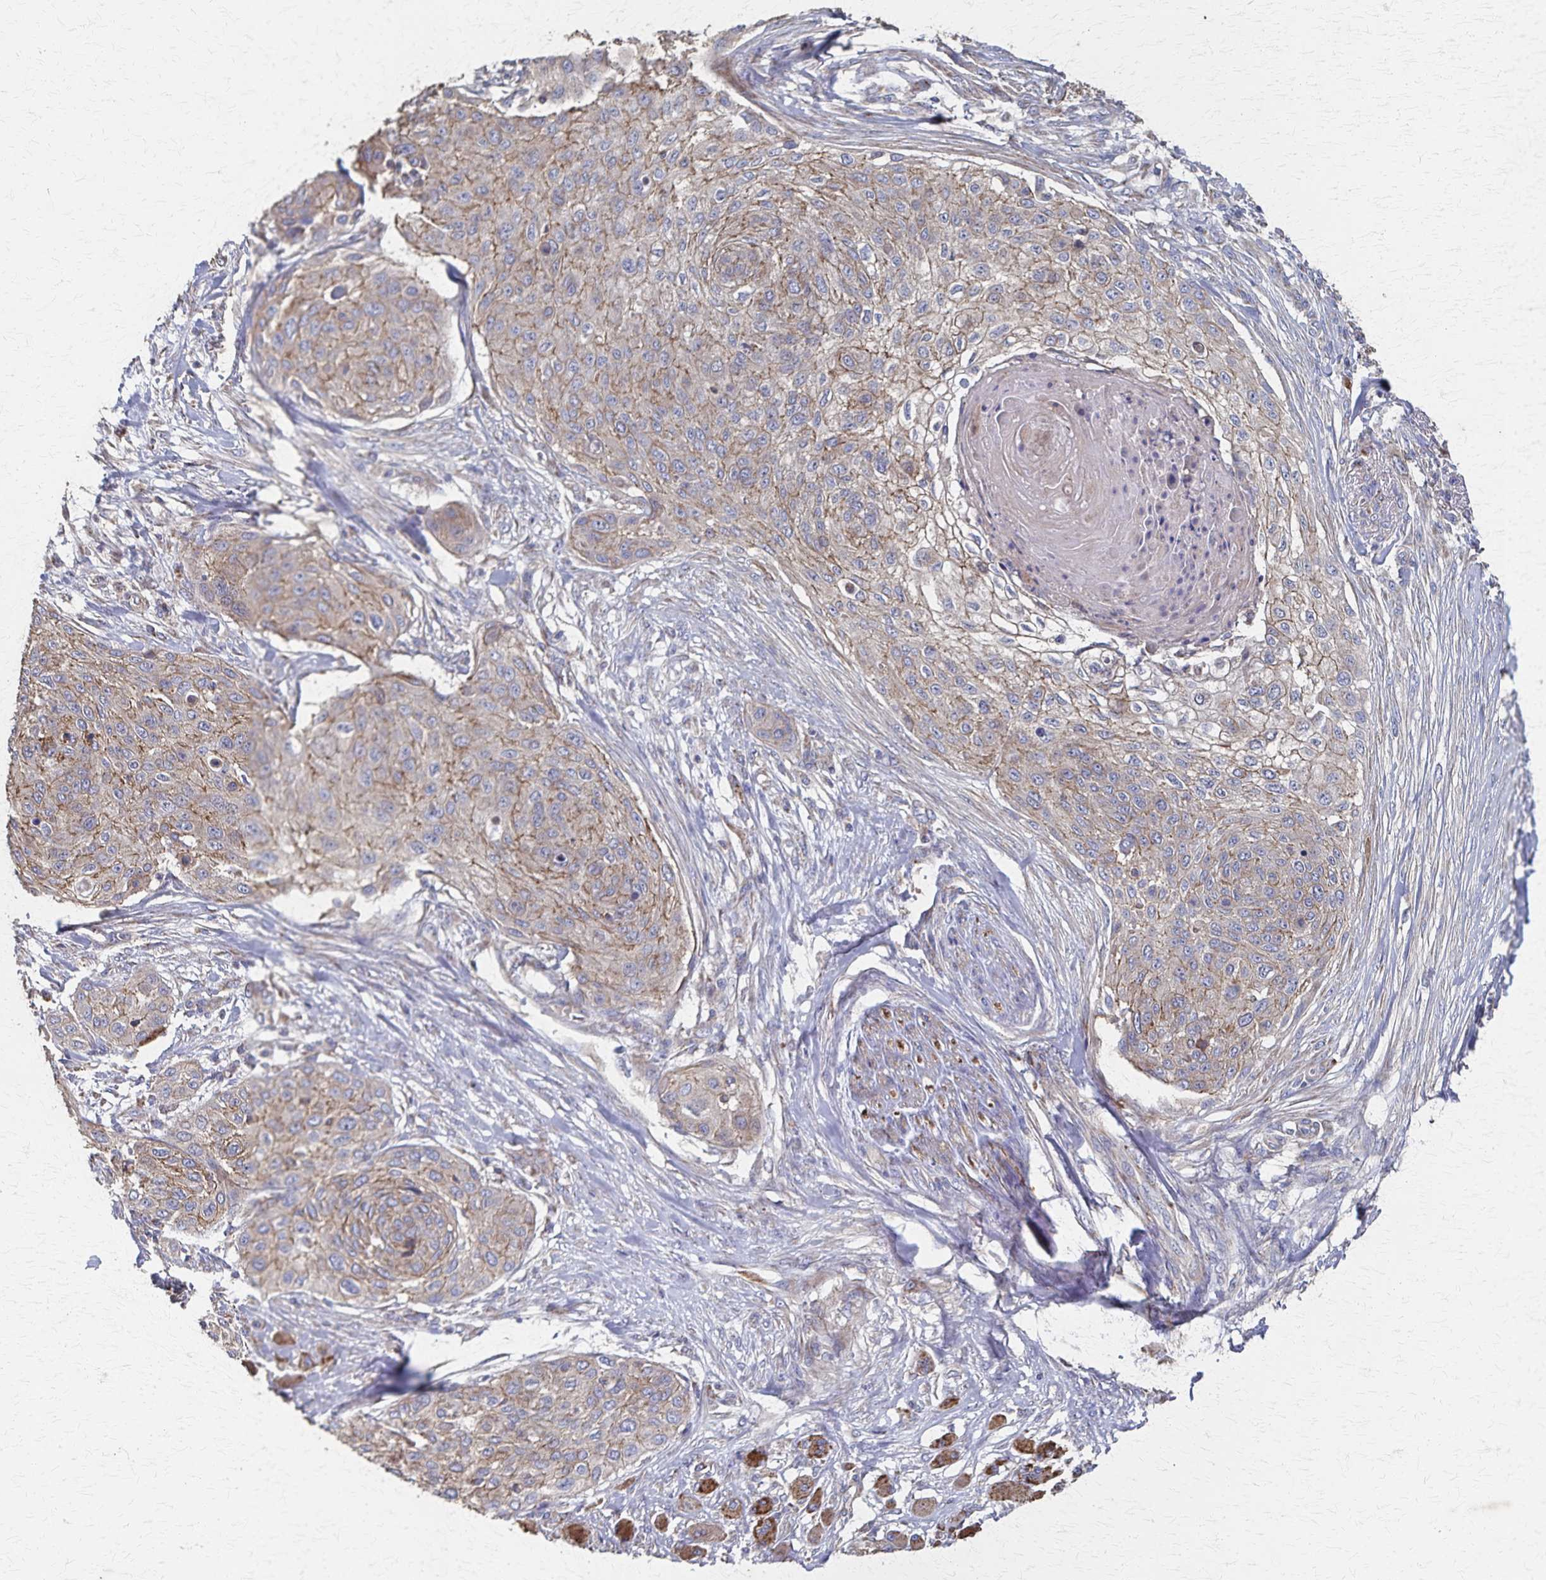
{"staining": {"intensity": "weak", "quantity": "25%-75%", "location": "cytoplasmic/membranous"}, "tissue": "skin cancer", "cell_type": "Tumor cells", "image_type": "cancer", "snomed": [{"axis": "morphology", "description": "Squamous cell carcinoma, NOS"}, {"axis": "topography", "description": "Skin"}], "caption": "Protein expression analysis of squamous cell carcinoma (skin) shows weak cytoplasmic/membranous expression in about 25%-75% of tumor cells. Using DAB (3,3'-diaminobenzidine) (brown) and hematoxylin (blue) stains, captured at high magnification using brightfield microscopy.", "gene": "PGAP2", "patient": {"sex": "female", "age": 87}}